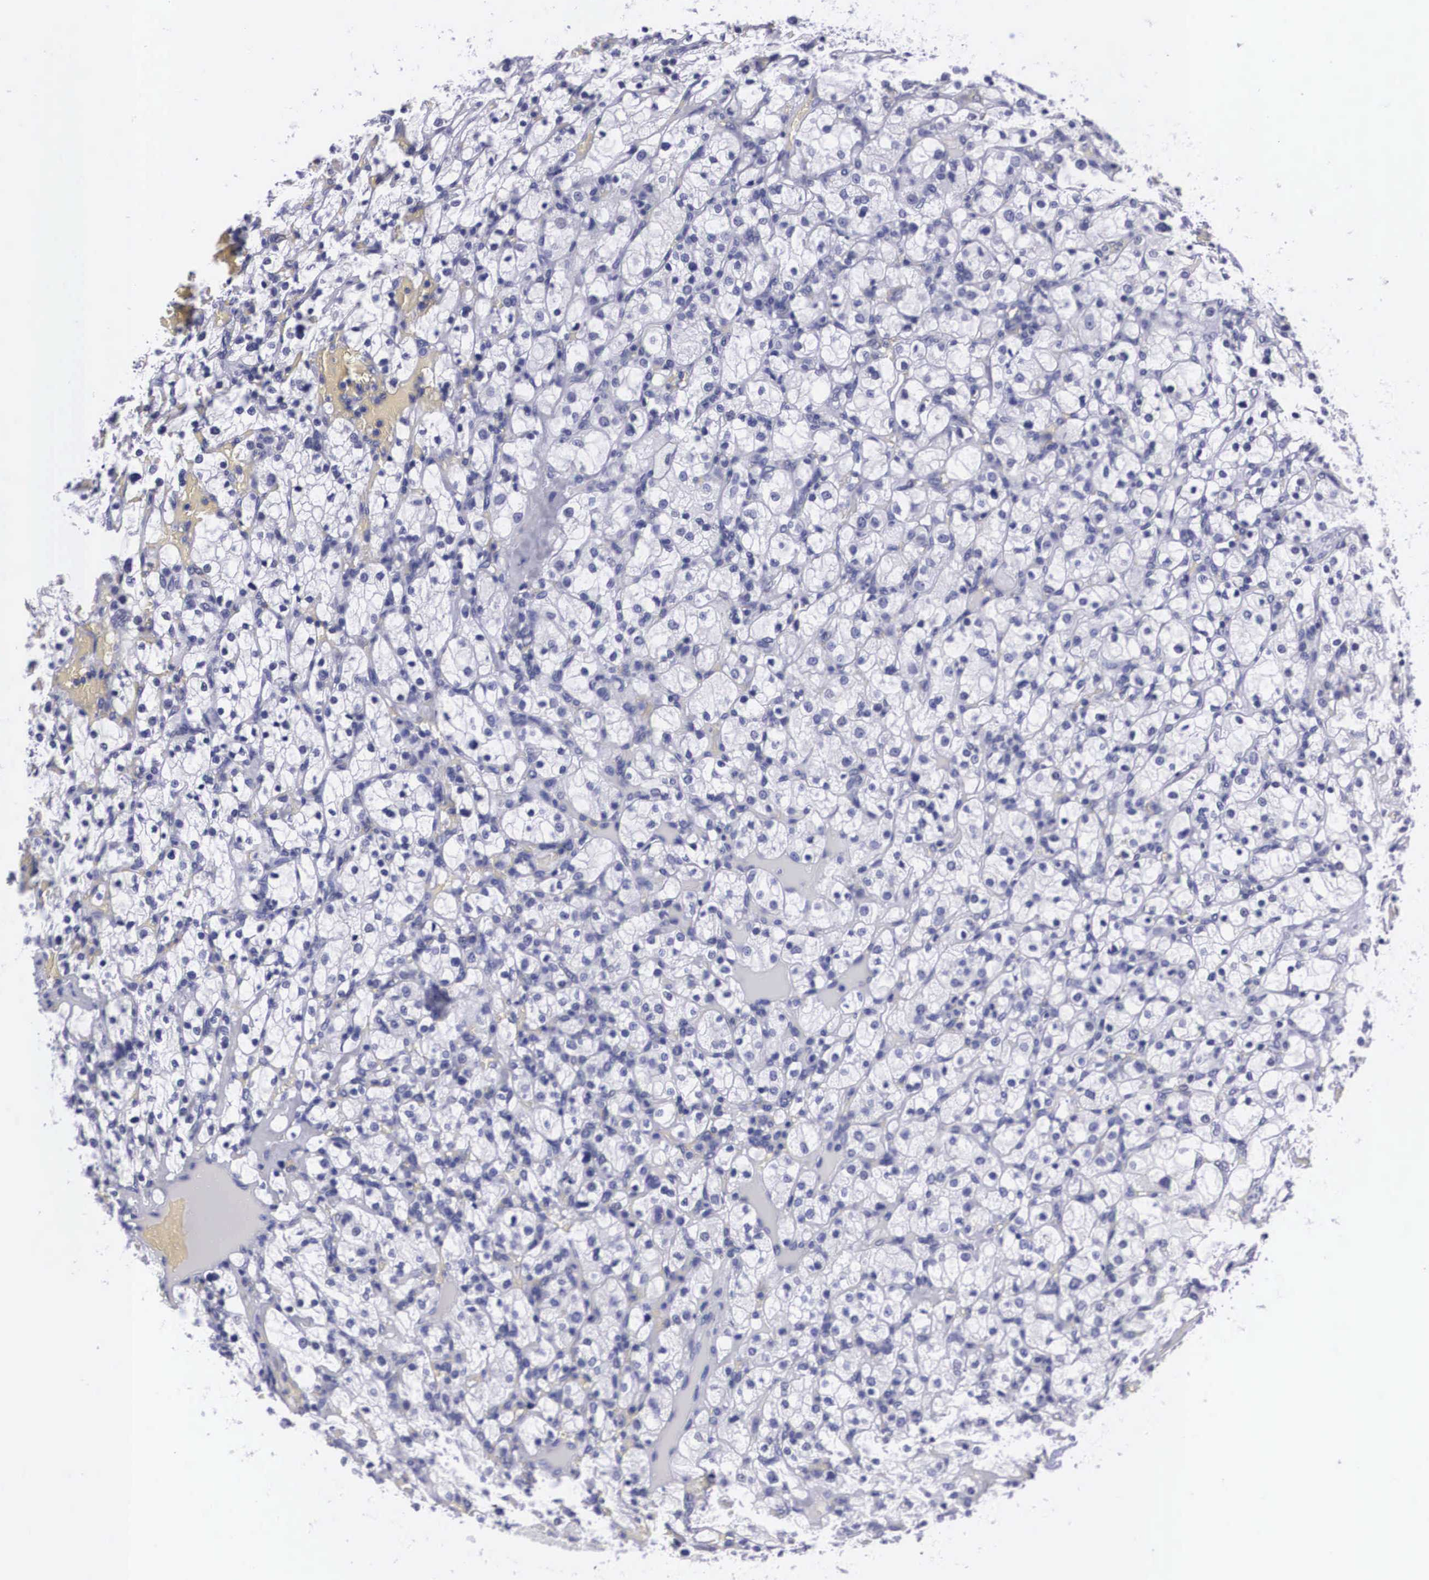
{"staining": {"intensity": "negative", "quantity": "none", "location": "none"}, "tissue": "renal cancer", "cell_type": "Tumor cells", "image_type": "cancer", "snomed": [{"axis": "morphology", "description": "Adenocarcinoma, NOS"}, {"axis": "topography", "description": "Kidney"}], "caption": "Tumor cells are negative for brown protein staining in adenocarcinoma (renal). (Brightfield microscopy of DAB IHC at high magnification).", "gene": "C22orf31", "patient": {"sex": "female", "age": 83}}